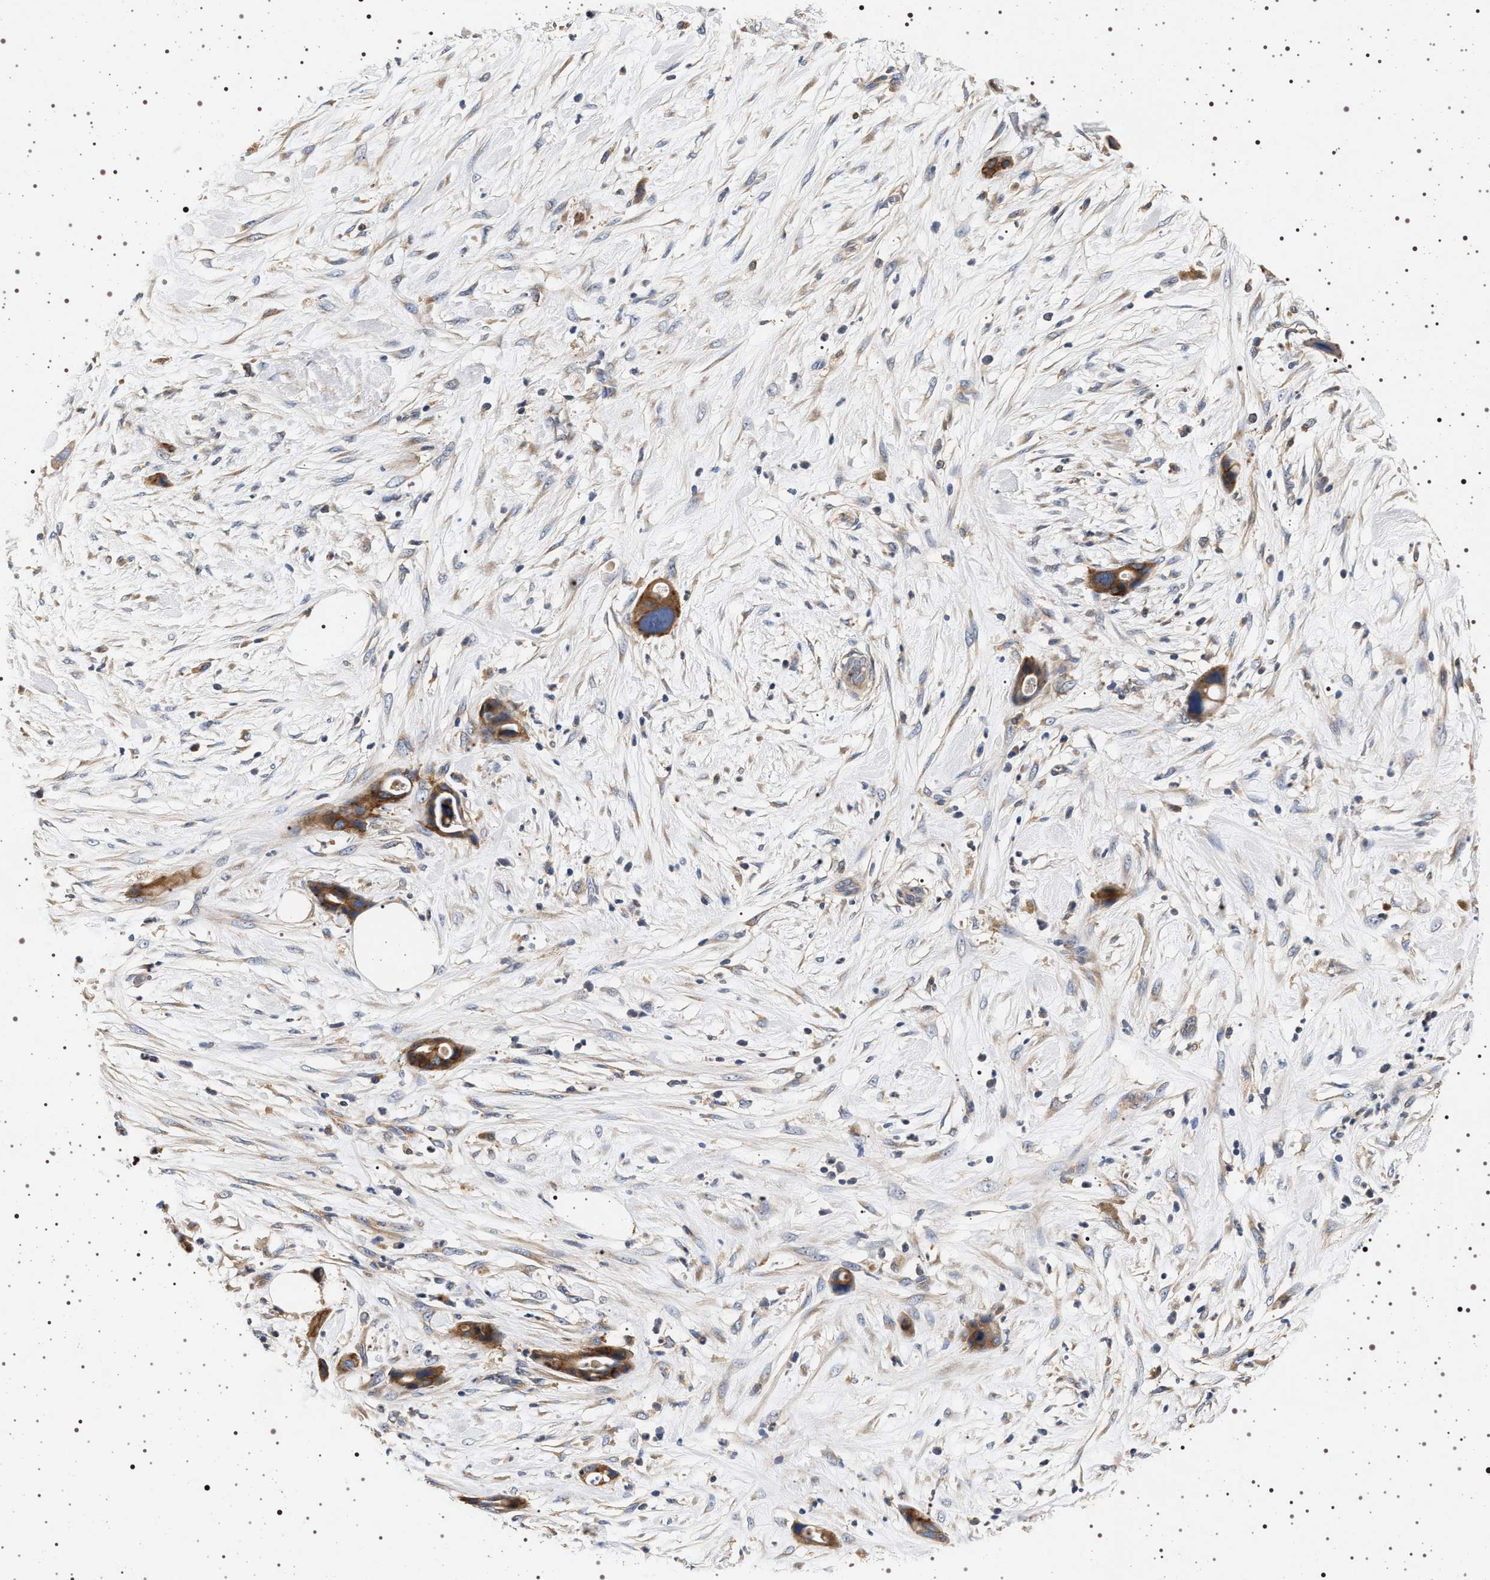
{"staining": {"intensity": "moderate", "quantity": ">75%", "location": "cytoplasmic/membranous"}, "tissue": "pancreatic cancer", "cell_type": "Tumor cells", "image_type": "cancer", "snomed": [{"axis": "morphology", "description": "Adenocarcinoma, NOS"}, {"axis": "topography", "description": "Pancreas"}], "caption": "A medium amount of moderate cytoplasmic/membranous positivity is present in about >75% of tumor cells in pancreatic adenocarcinoma tissue. (Brightfield microscopy of DAB IHC at high magnification).", "gene": "DCBLD2", "patient": {"sex": "male", "age": 59}}